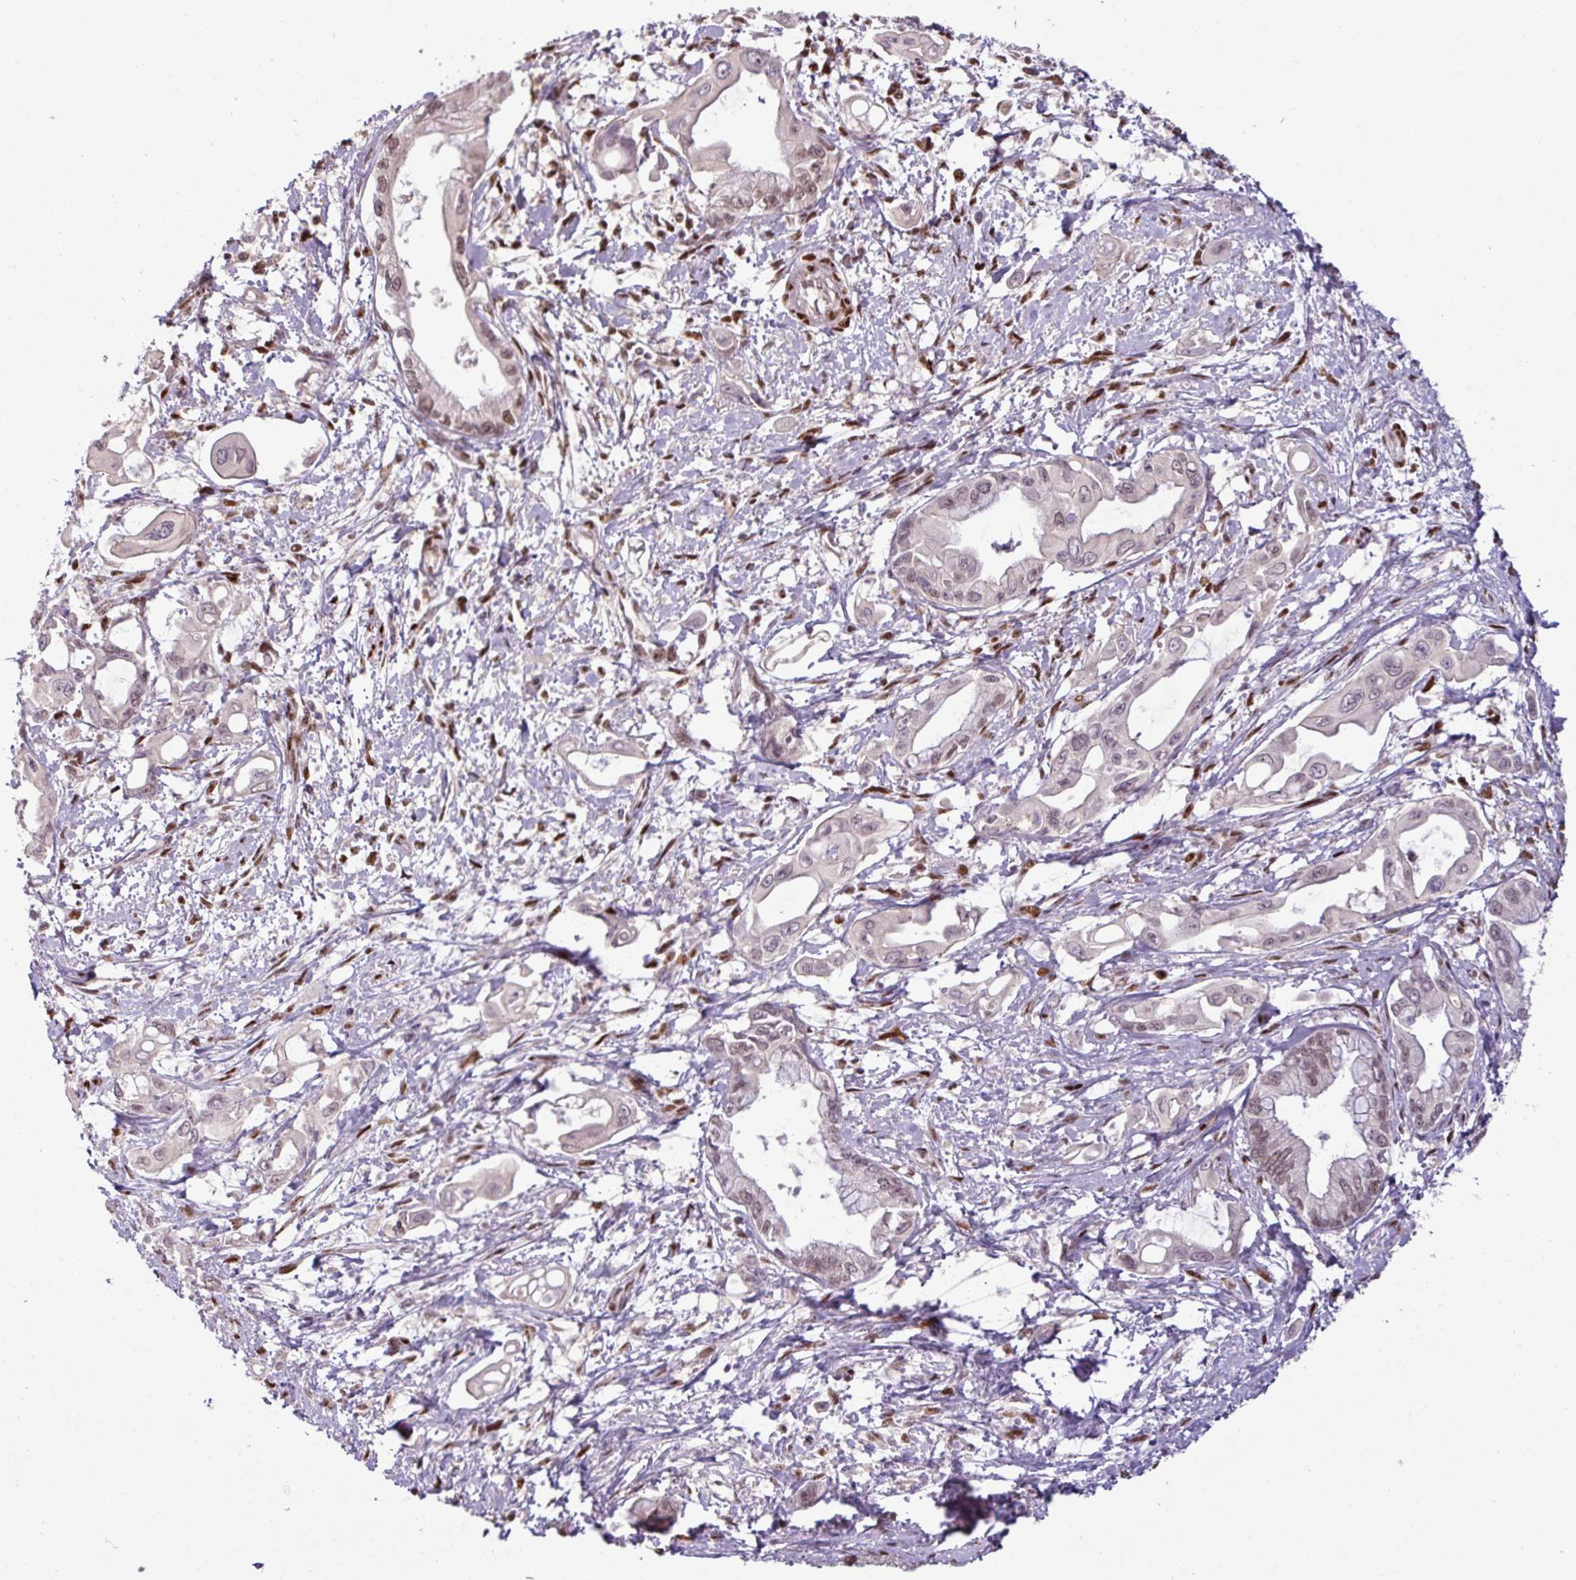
{"staining": {"intensity": "moderate", "quantity": "<25%", "location": "nuclear"}, "tissue": "pancreatic cancer", "cell_type": "Tumor cells", "image_type": "cancer", "snomed": [{"axis": "morphology", "description": "Adenocarcinoma, NOS"}, {"axis": "topography", "description": "Pancreas"}], "caption": "Immunohistochemical staining of pancreatic cancer shows low levels of moderate nuclear positivity in approximately <25% of tumor cells.", "gene": "IRF2BPL", "patient": {"sex": "male", "age": 61}}